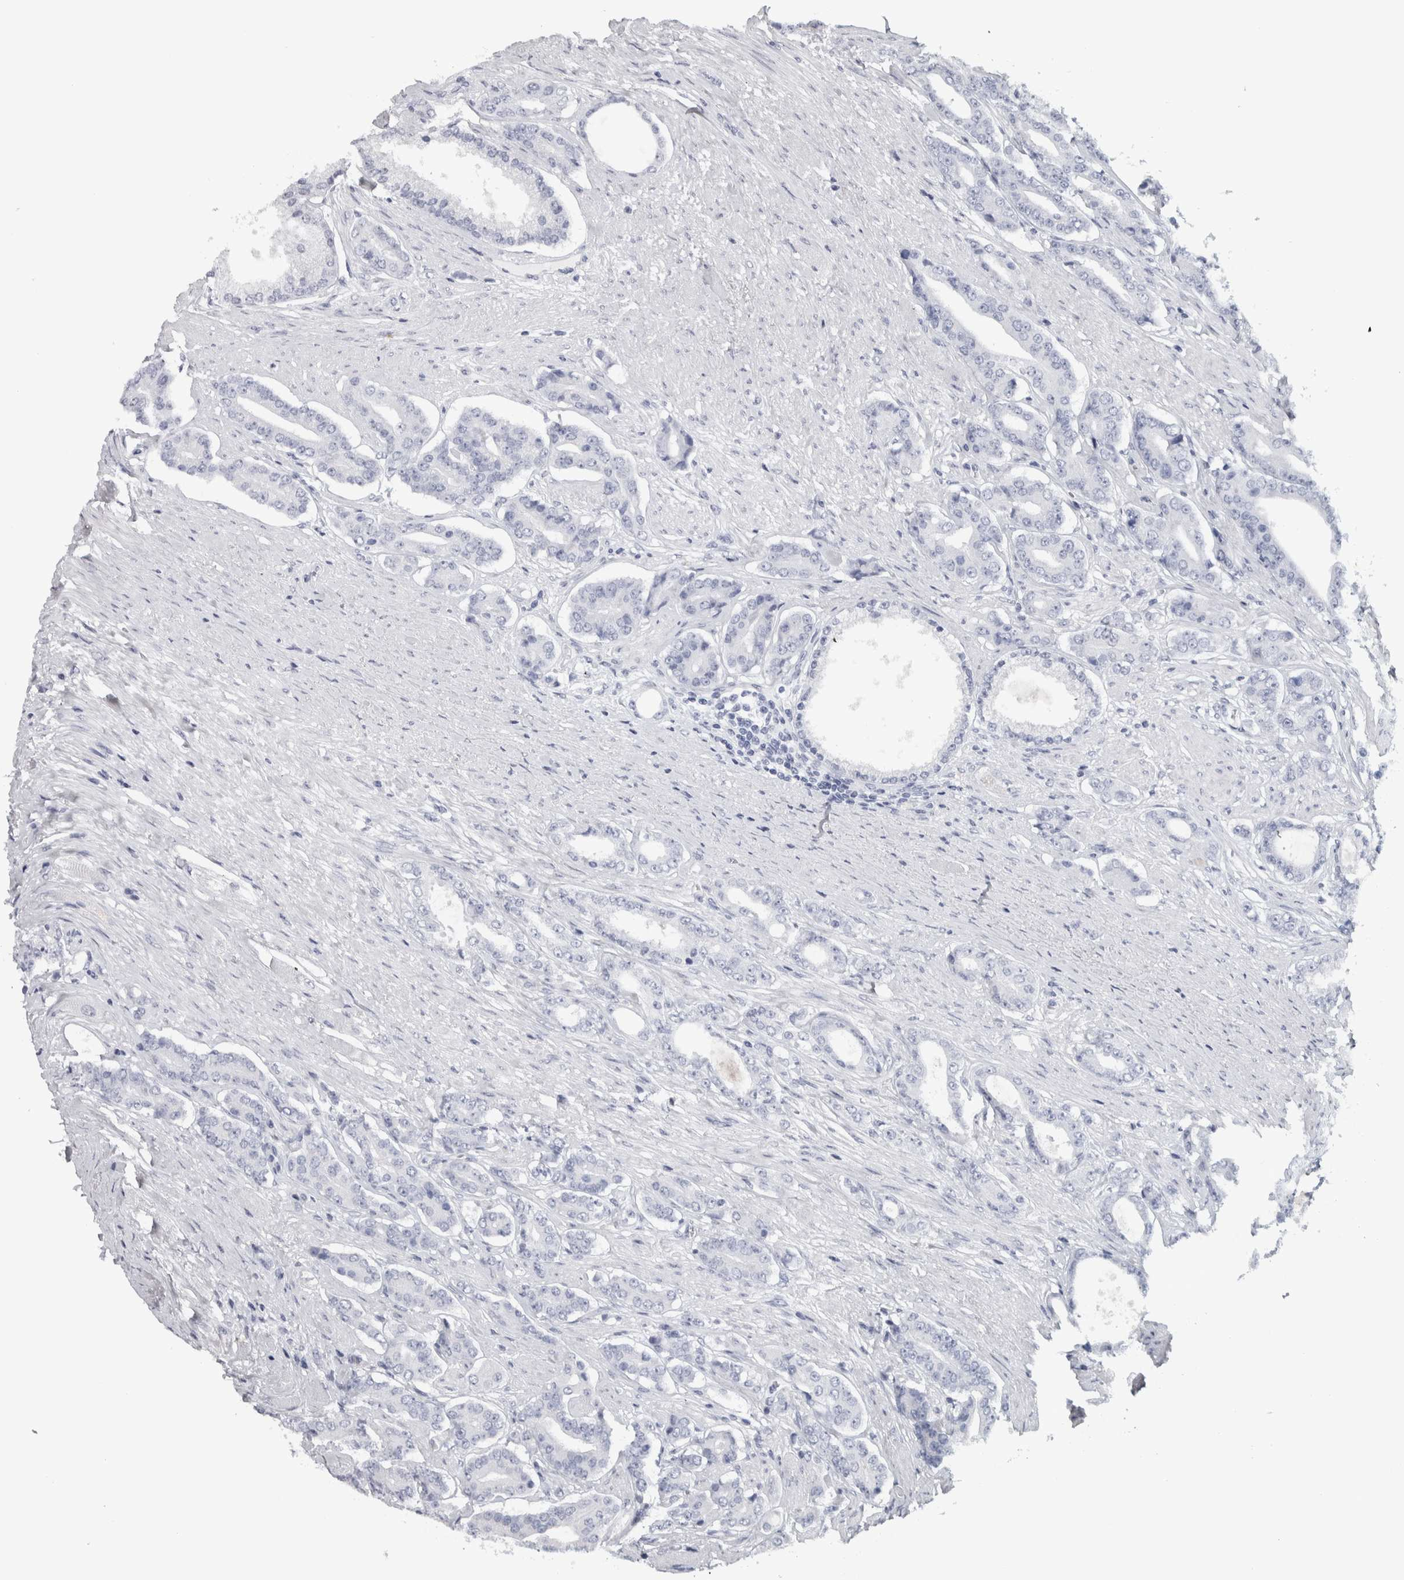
{"staining": {"intensity": "negative", "quantity": "none", "location": "none"}, "tissue": "prostate cancer", "cell_type": "Tumor cells", "image_type": "cancer", "snomed": [{"axis": "morphology", "description": "Adenocarcinoma, High grade"}, {"axis": "topography", "description": "Prostate"}], "caption": "This micrograph is of high-grade adenocarcinoma (prostate) stained with immunohistochemistry to label a protein in brown with the nuclei are counter-stained blue. There is no staining in tumor cells.", "gene": "NECAB1", "patient": {"sex": "male", "age": 71}}